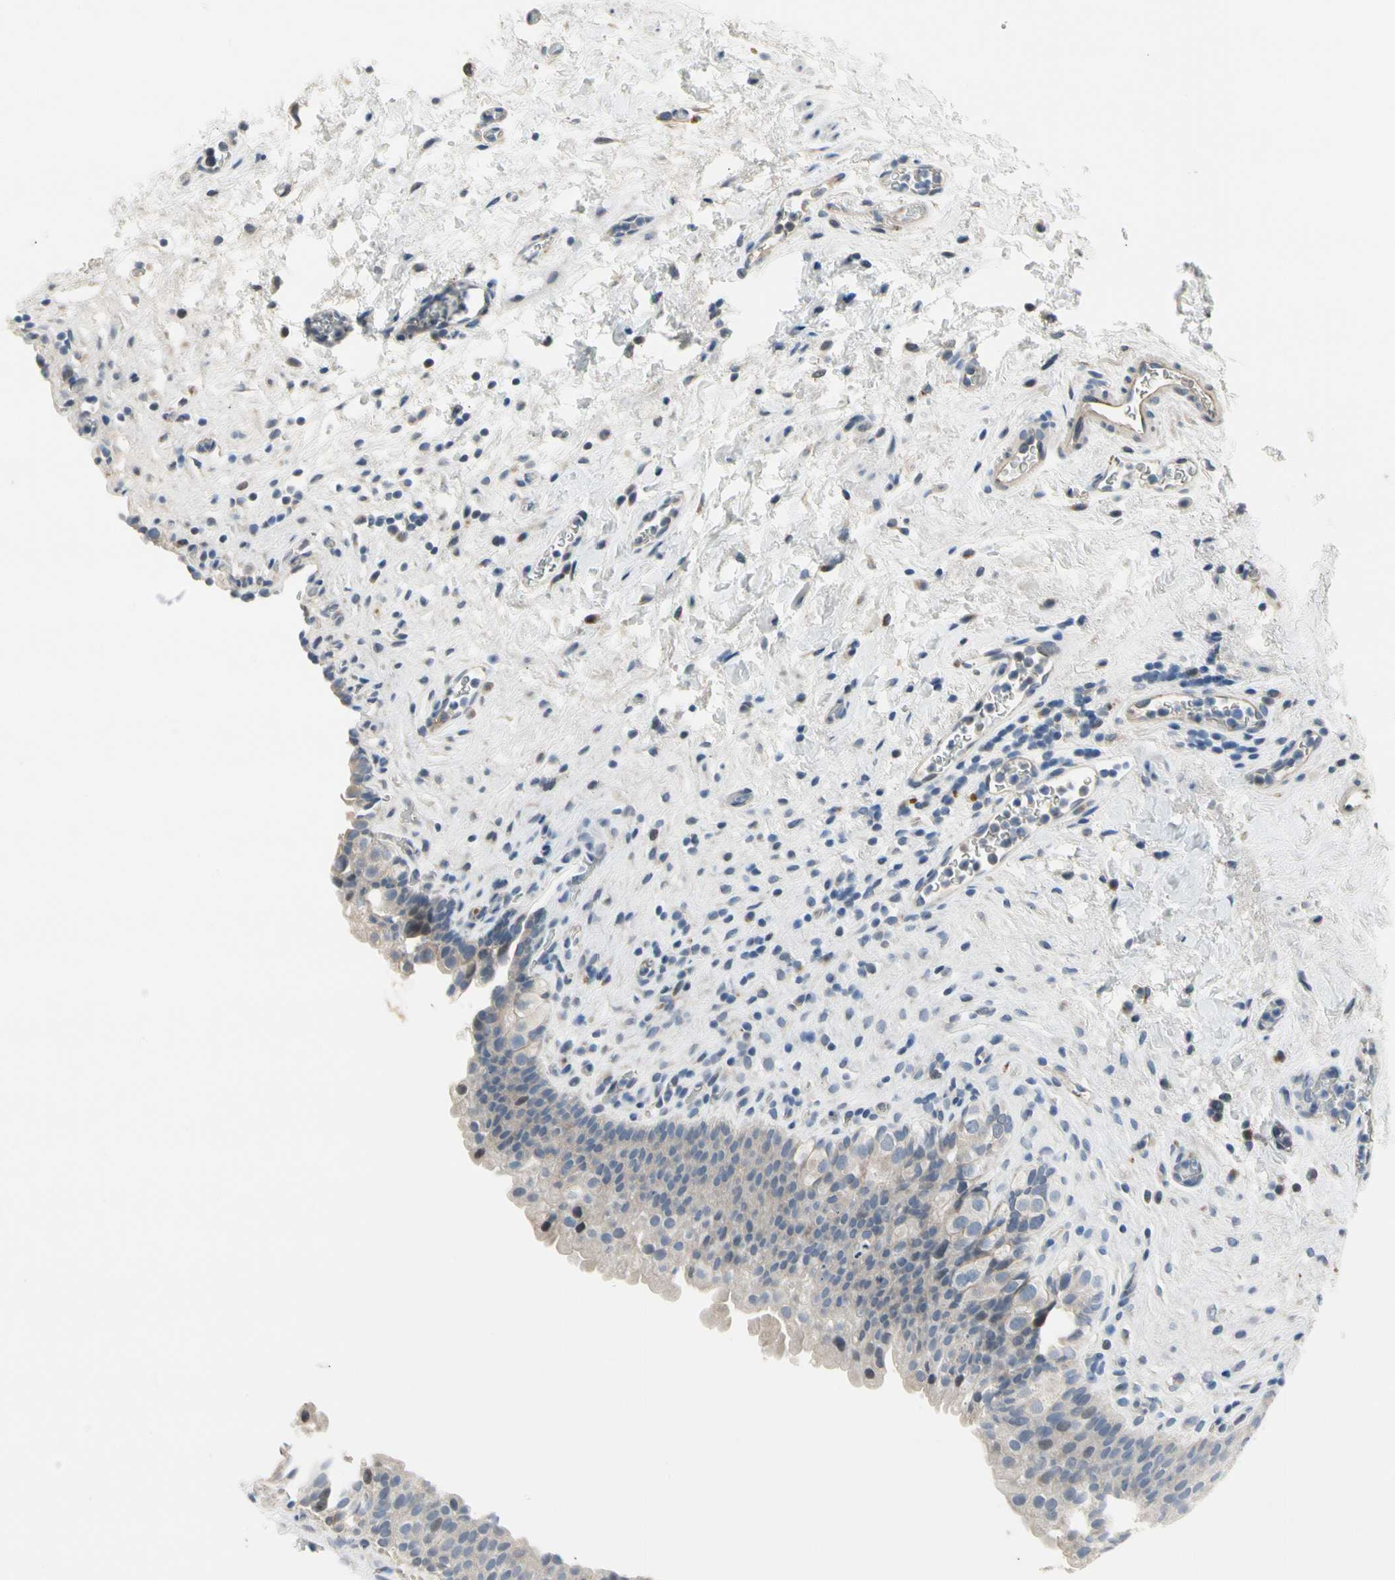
{"staining": {"intensity": "weak", "quantity": "<25%", "location": "cytoplasmic/membranous"}, "tissue": "urinary bladder", "cell_type": "Urothelial cells", "image_type": "normal", "snomed": [{"axis": "morphology", "description": "Normal tissue, NOS"}, {"axis": "topography", "description": "Urinary bladder"}], "caption": "Urinary bladder was stained to show a protein in brown. There is no significant positivity in urothelial cells. (IHC, brightfield microscopy, high magnification).", "gene": "NFASC", "patient": {"sex": "female", "age": 64}}